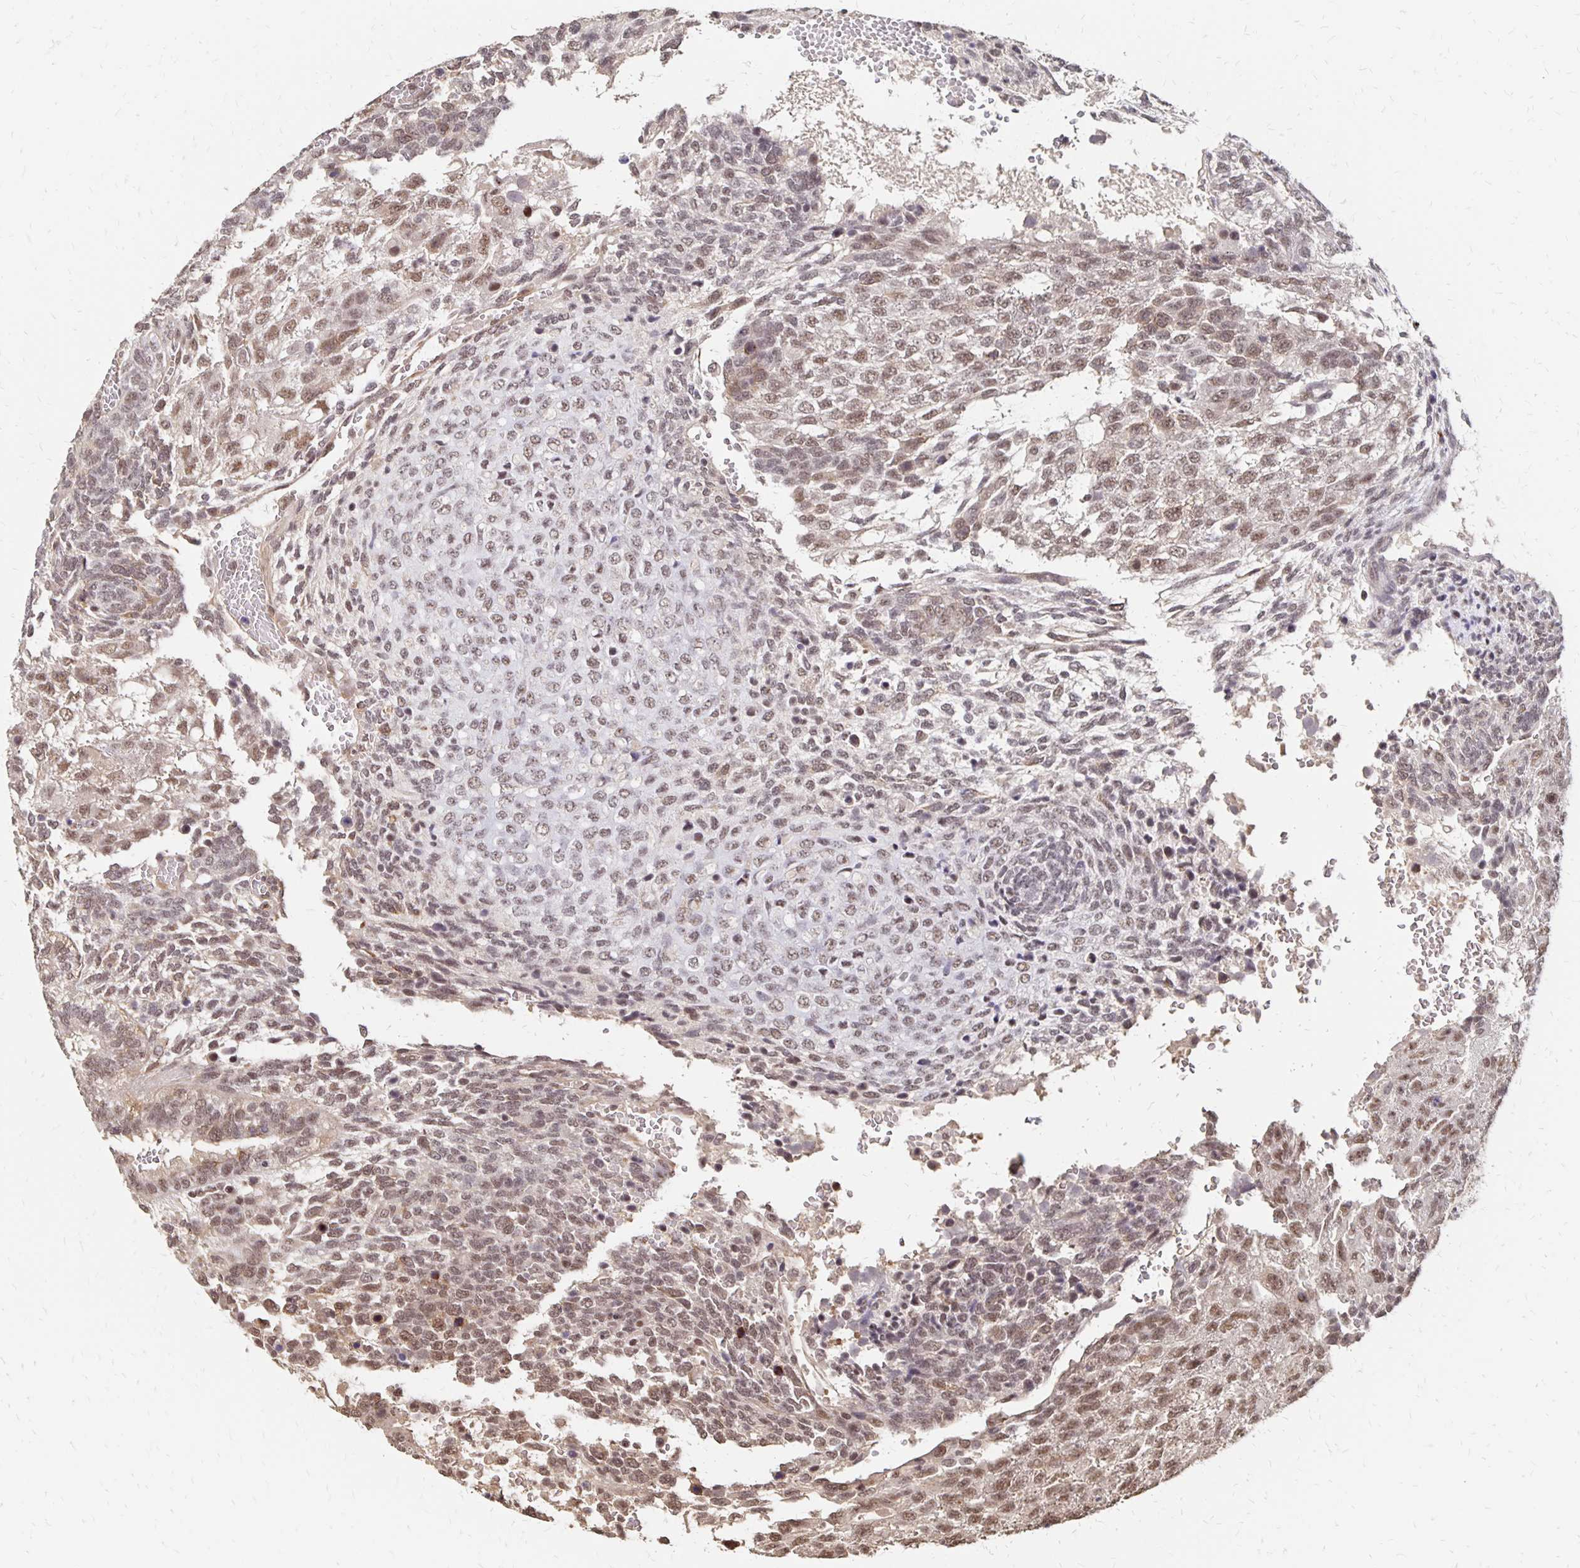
{"staining": {"intensity": "moderate", "quantity": ">75%", "location": "nuclear"}, "tissue": "testis cancer", "cell_type": "Tumor cells", "image_type": "cancer", "snomed": [{"axis": "morphology", "description": "Normal tissue, NOS"}, {"axis": "morphology", "description": "Carcinoma, Embryonal, NOS"}, {"axis": "topography", "description": "Testis"}, {"axis": "topography", "description": "Epididymis"}], "caption": "A micrograph showing moderate nuclear expression in about >75% of tumor cells in embryonal carcinoma (testis), as visualized by brown immunohistochemical staining.", "gene": "CLASRP", "patient": {"sex": "male", "age": 23}}